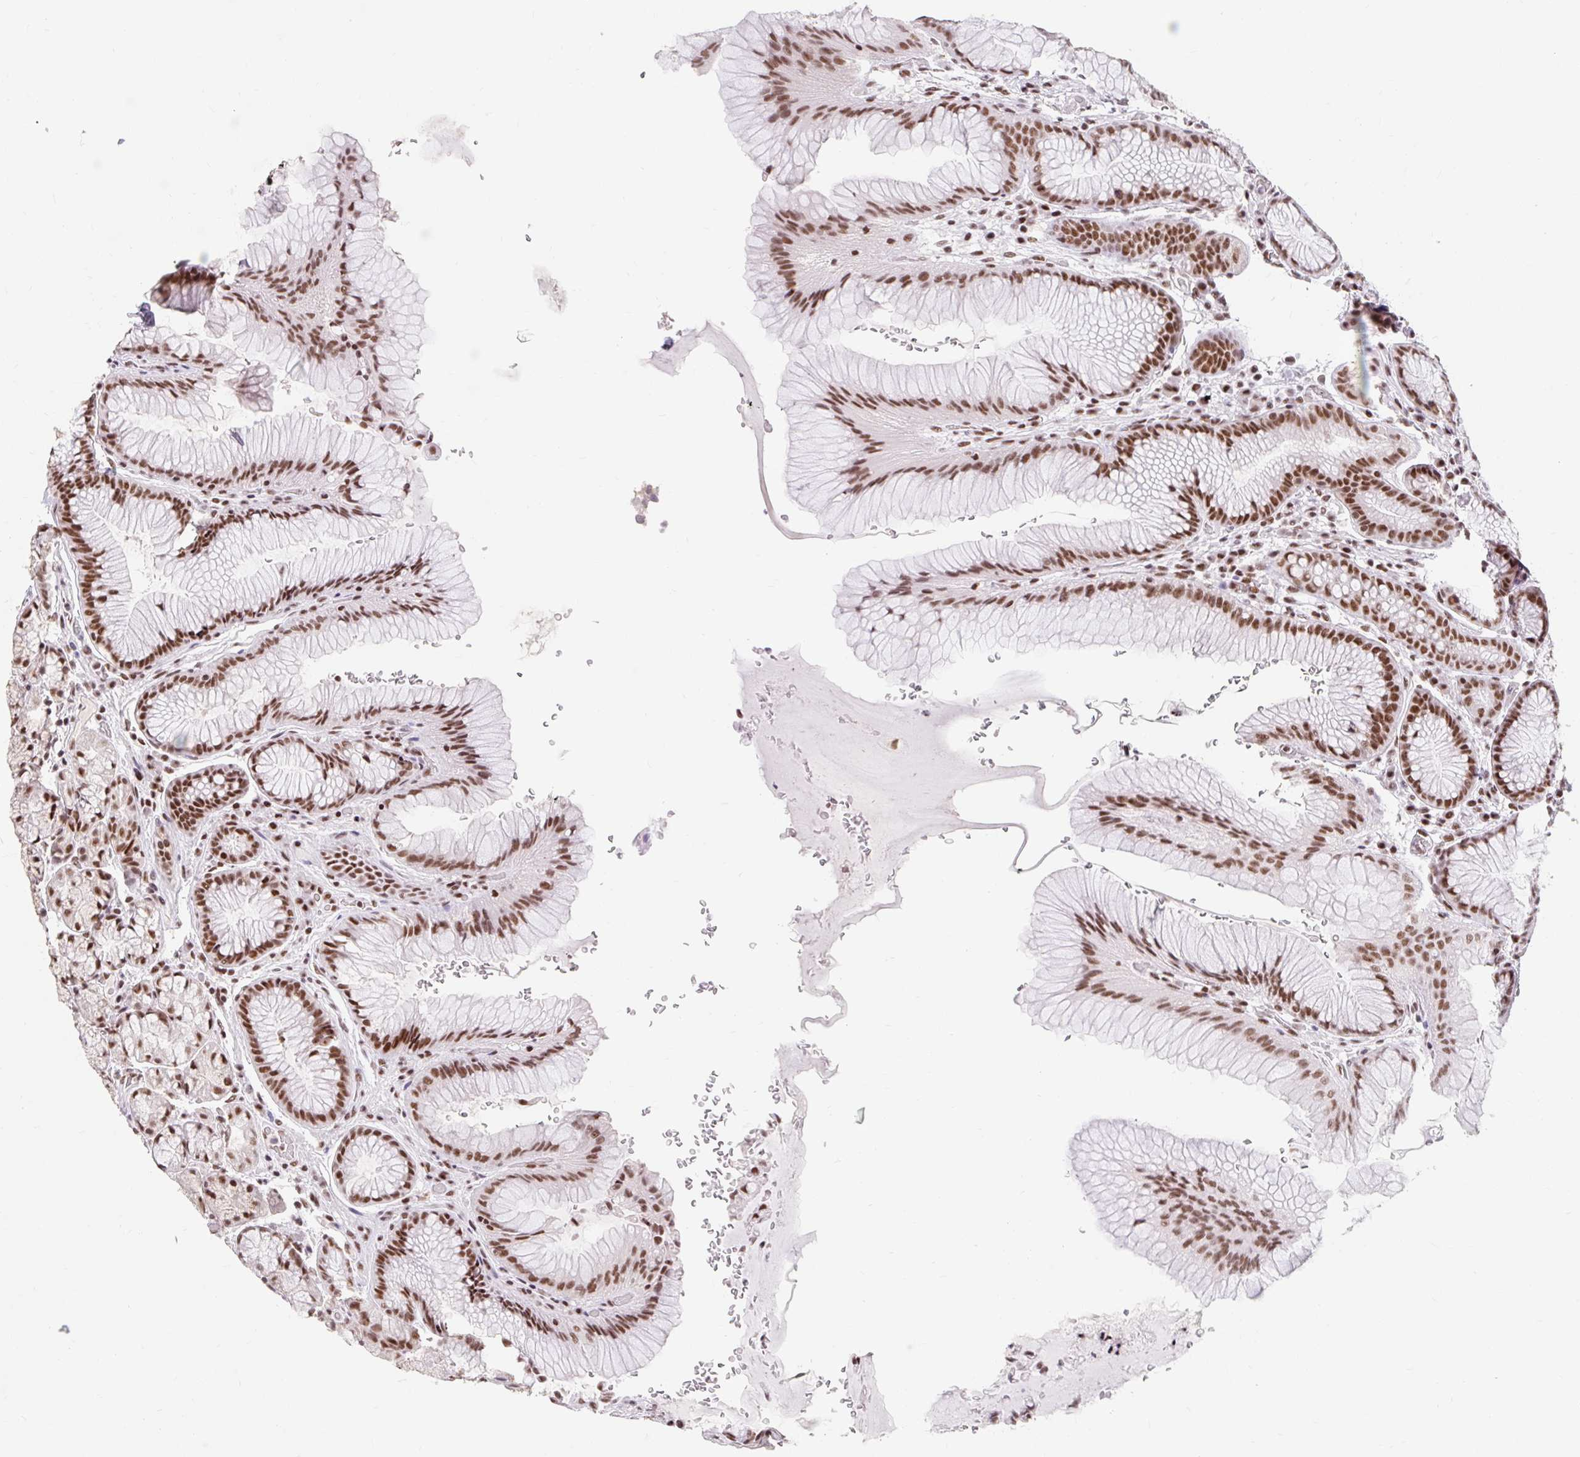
{"staining": {"intensity": "strong", "quantity": ">75%", "location": "nuclear"}, "tissue": "stomach", "cell_type": "Glandular cells", "image_type": "normal", "snomed": [{"axis": "morphology", "description": "Normal tissue, NOS"}, {"axis": "topography", "description": "Stomach"}], "caption": "Immunohistochemistry (IHC) (DAB (3,3'-diaminobenzidine)) staining of unremarkable stomach exhibits strong nuclear protein staining in approximately >75% of glandular cells.", "gene": "SRSF10", "patient": {"sex": "male", "age": 63}}